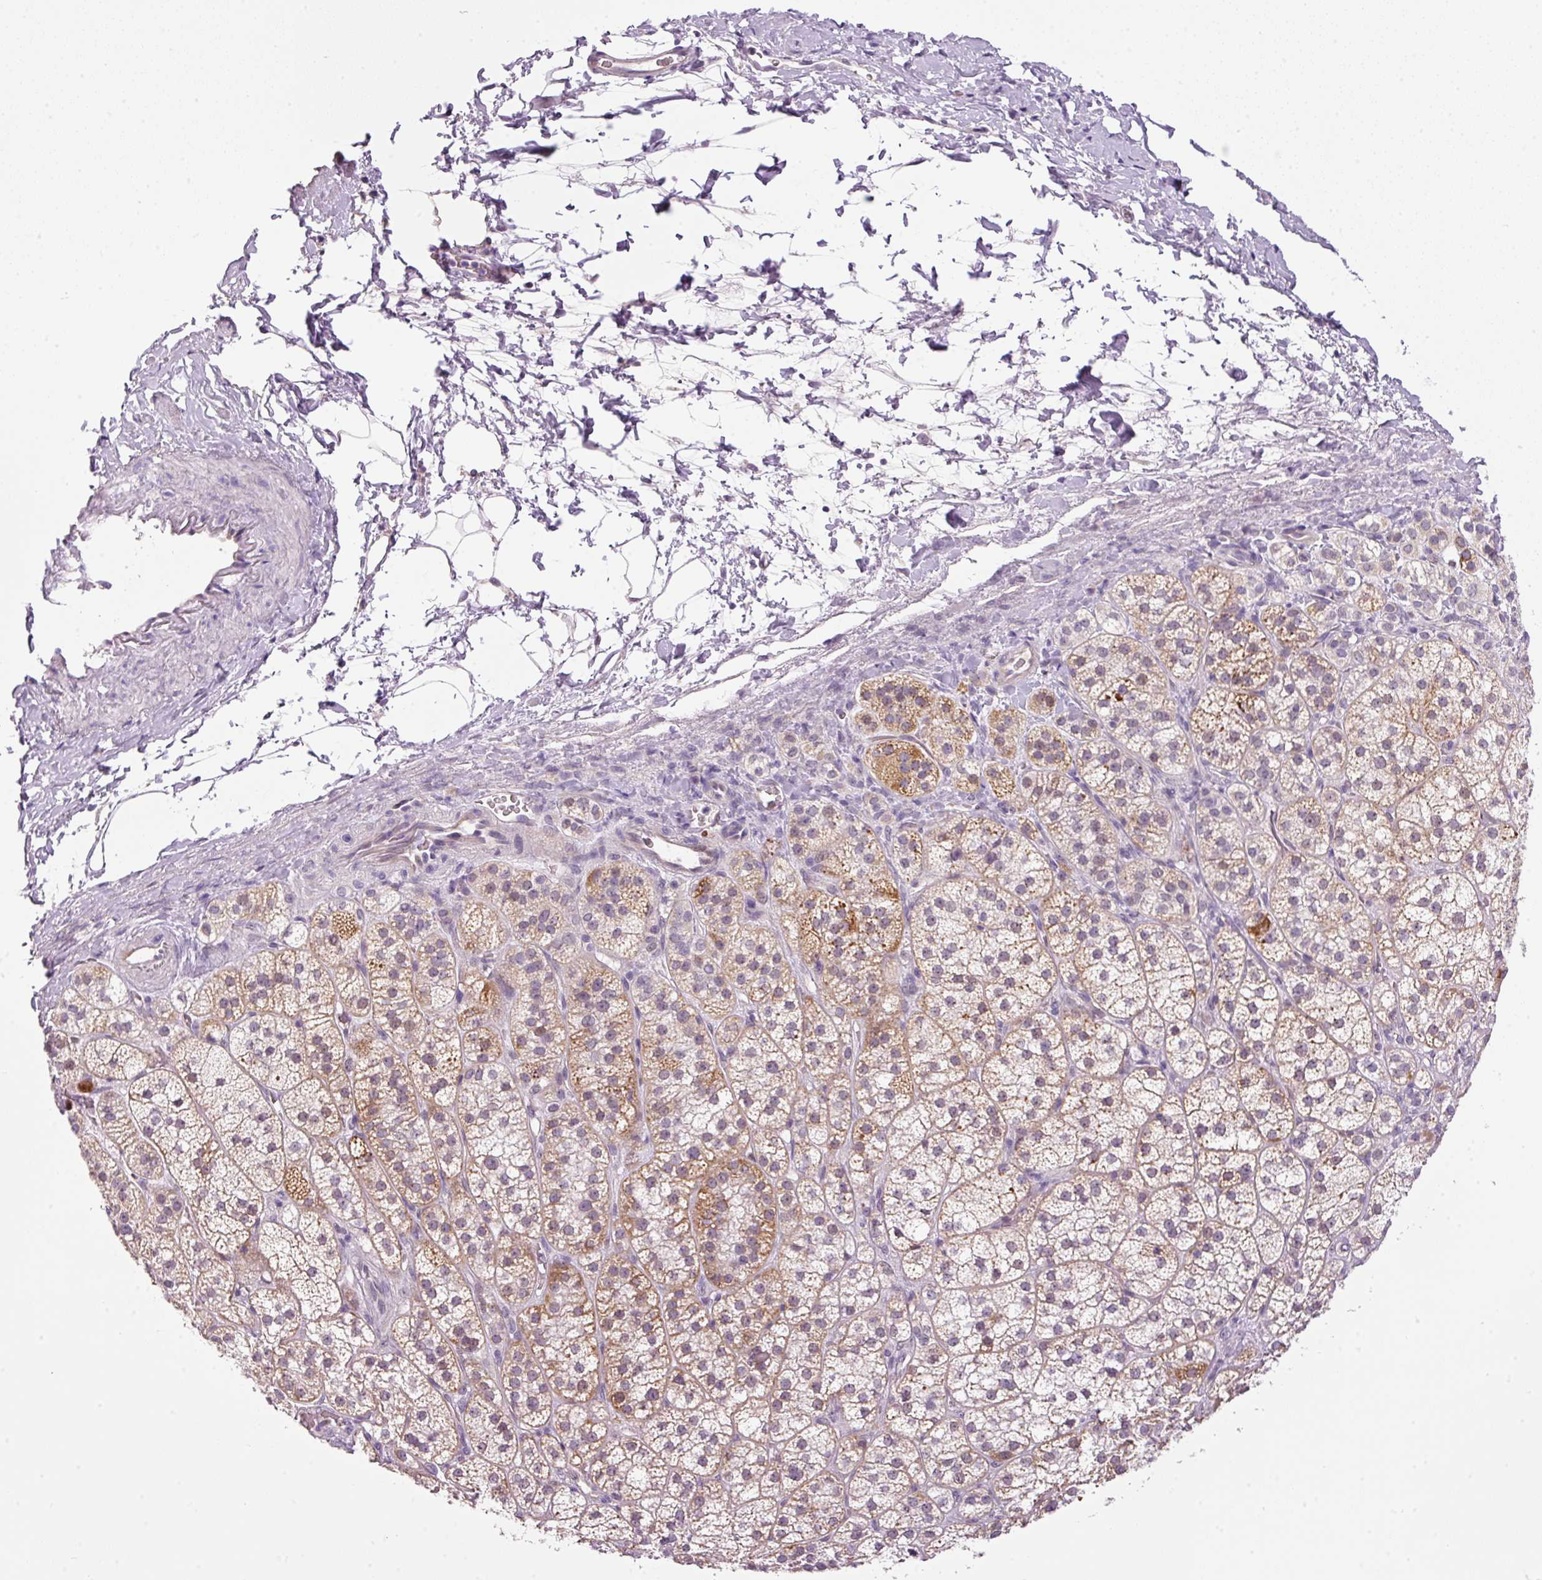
{"staining": {"intensity": "strong", "quantity": "25%-75%", "location": "cytoplasmic/membranous"}, "tissue": "adrenal gland", "cell_type": "Glandular cells", "image_type": "normal", "snomed": [{"axis": "morphology", "description": "Normal tissue, NOS"}, {"axis": "topography", "description": "Adrenal gland"}], "caption": "An image showing strong cytoplasmic/membranous expression in about 25%-75% of glandular cells in normal adrenal gland, as visualized by brown immunohistochemical staining.", "gene": "KPNA2", "patient": {"sex": "female", "age": 60}}